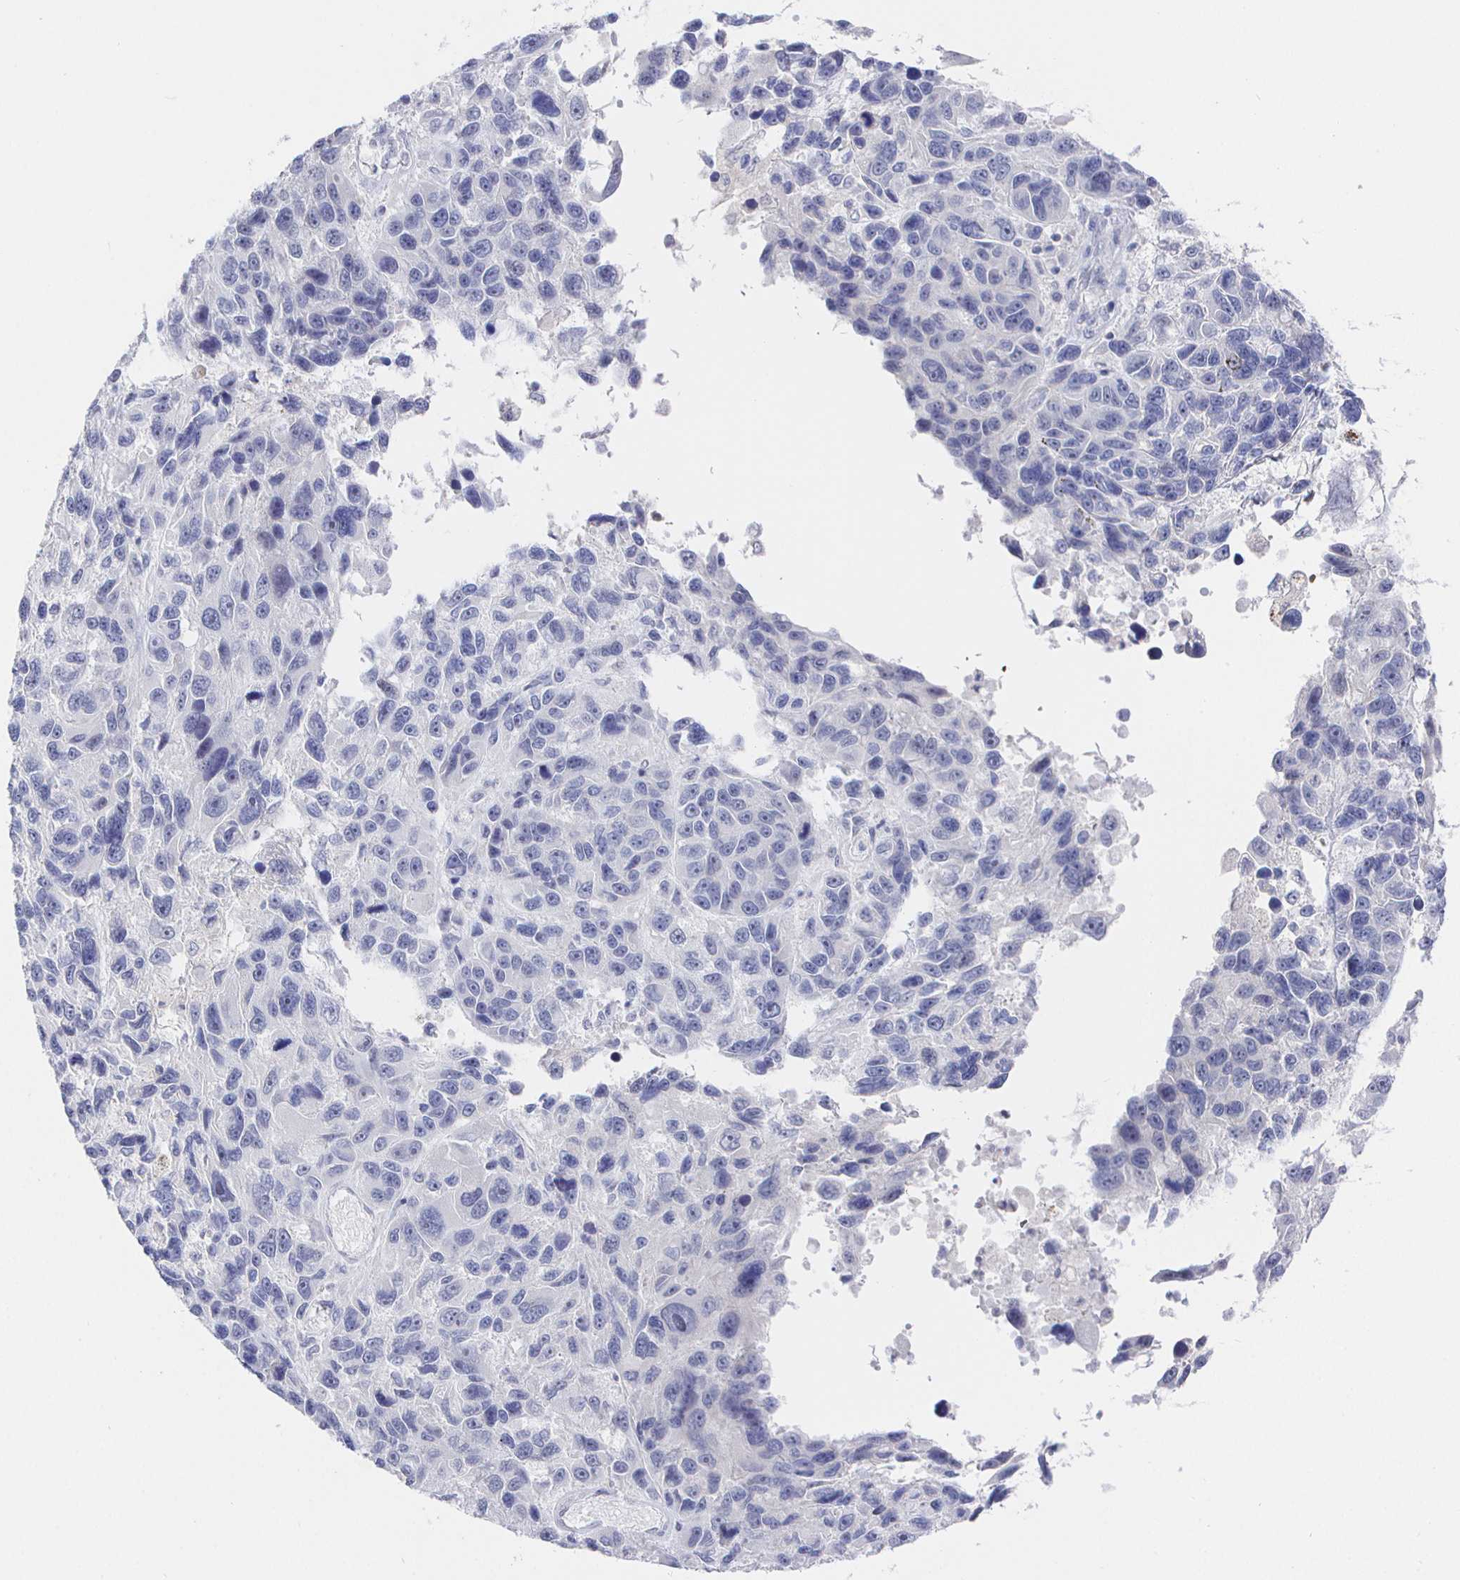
{"staining": {"intensity": "negative", "quantity": "none", "location": "none"}, "tissue": "melanoma", "cell_type": "Tumor cells", "image_type": "cancer", "snomed": [{"axis": "morphology", "description": "Malignant melanoma, NOS"}, {"axis": "topography", "description": "Skin"}], "caption": "This is an immunohistochemistry (IHC) histopathology image of melanoma. There is no positivity in tumor cells.", "gene": "LRRC23", "patient": {"sex": "male", "age": 53}}